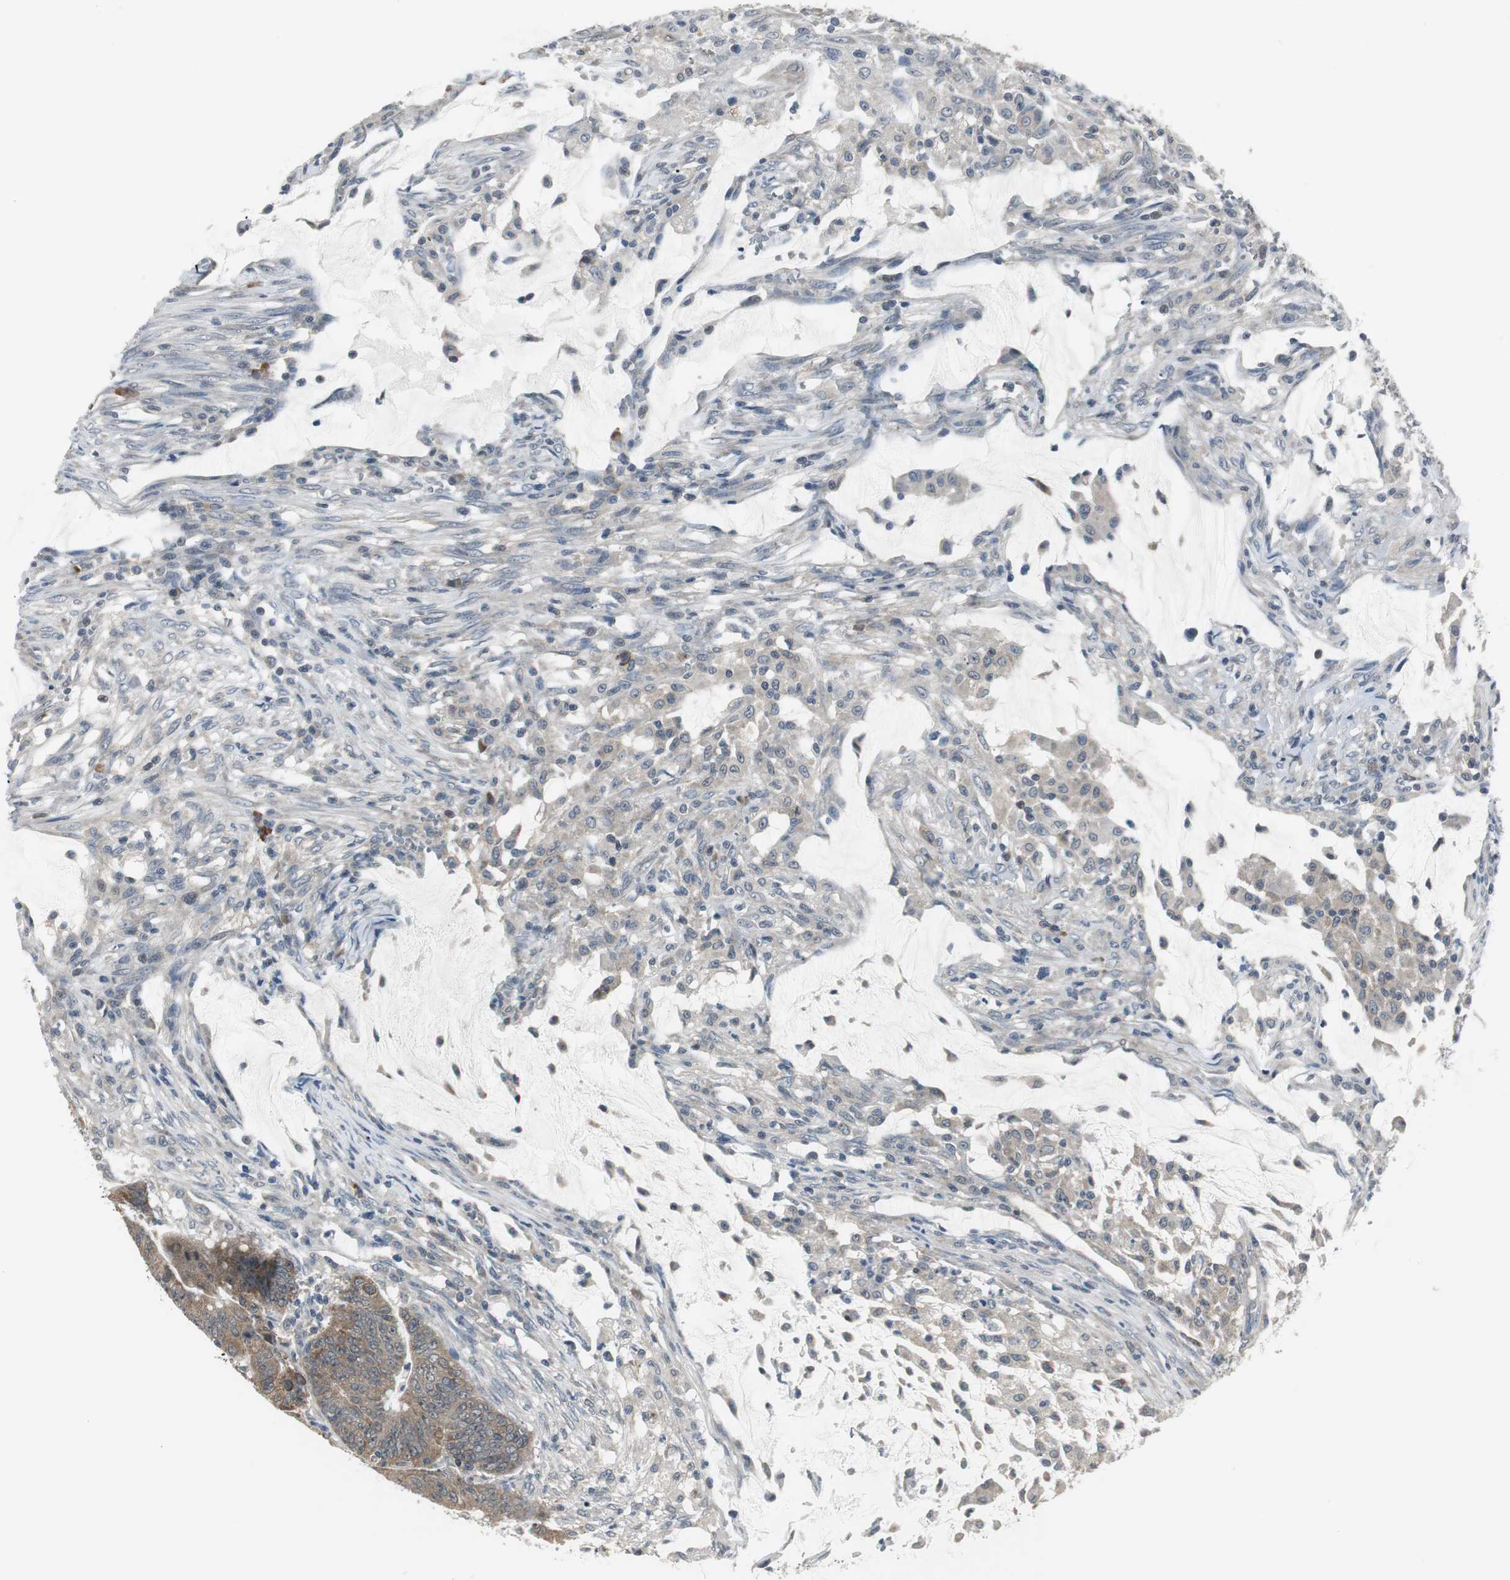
{"staining": {"intensity": "moderate", "quantity": "<25%", "location": "cytoplasmic/membranous"}, "tissue": "colorectal cancer", "cell_type": "Tumor cells", "image_type": "cancer", "snomed": [{"axis": "morphology", "description": "Adenocarcinoma, NOS"}, {"axis": "topography", "description": "Colon"}], "caption": "The image reveals a brown stain indicating the presence of a protein in the cytoplasmic/membranous of tumor cells in colorectal cancer (adenocarcinoma). Nuclei are stained in blue.", "gene": "CCT5", "patient": {"sex": "male", "age": 45}}